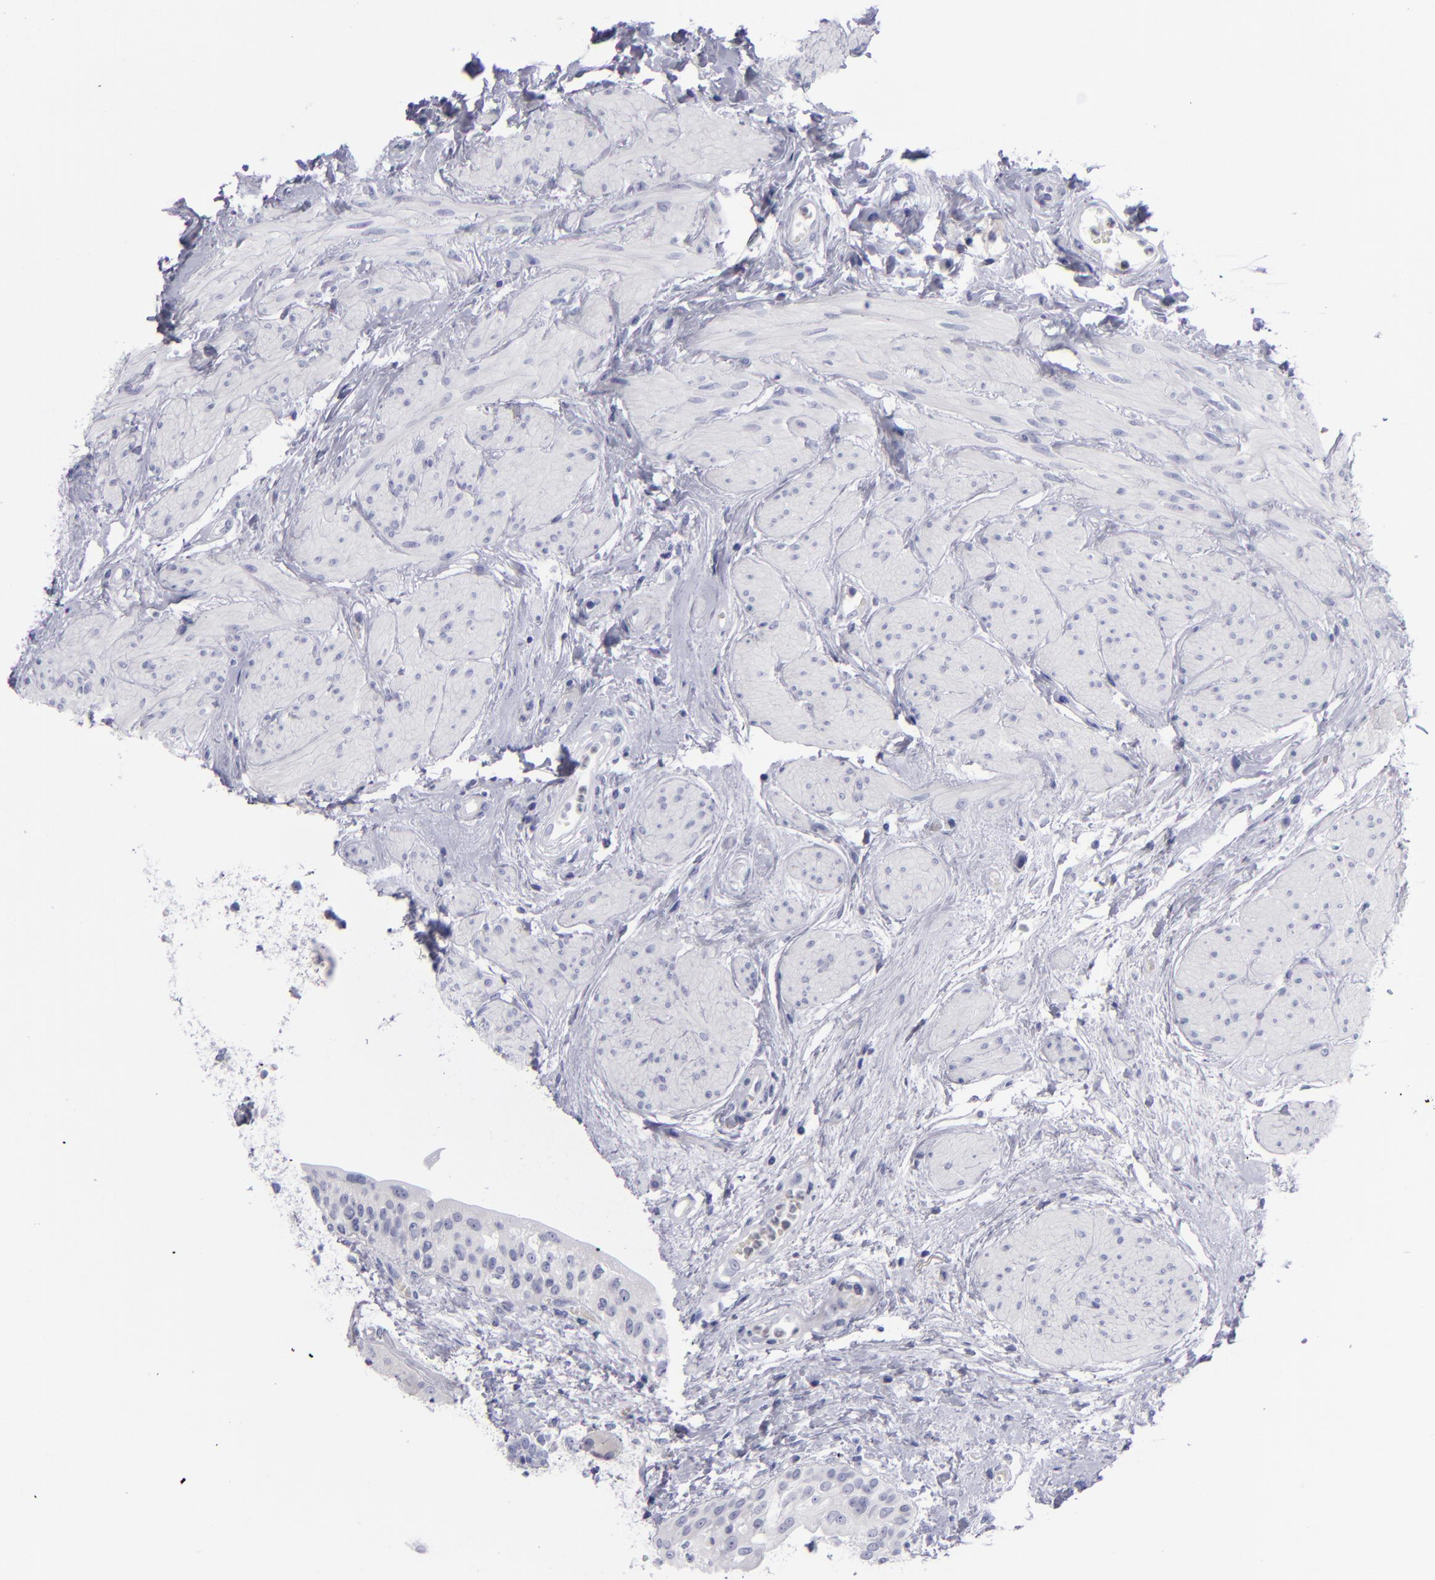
{"staining": {"intensity": "moderate", "quantity": "<25%", "location": "cytoplasmic/membranous"}, "tissue": "urinary bladder", "cell_type": "Urothelial cells", "image_type": "normal", "snomed": [{"axis": "morphology", "description": "Normal tissue, NOS"}, {"axis": "topography", "description": "Urinary bladder"}], "caption": "A brown stain labels moderate cytoplasmic/membranous expression of a protein in urothelial cells of unremarkable human urinary bladder. The staining is performed using DAB (3,3'-diaminobenzidine) brown chromogen to label protein expression. The nuclei are counter-stained blue using hematoxylin.", "gene": "AURKA", "patient": {"sex": "female", "age": 55}}